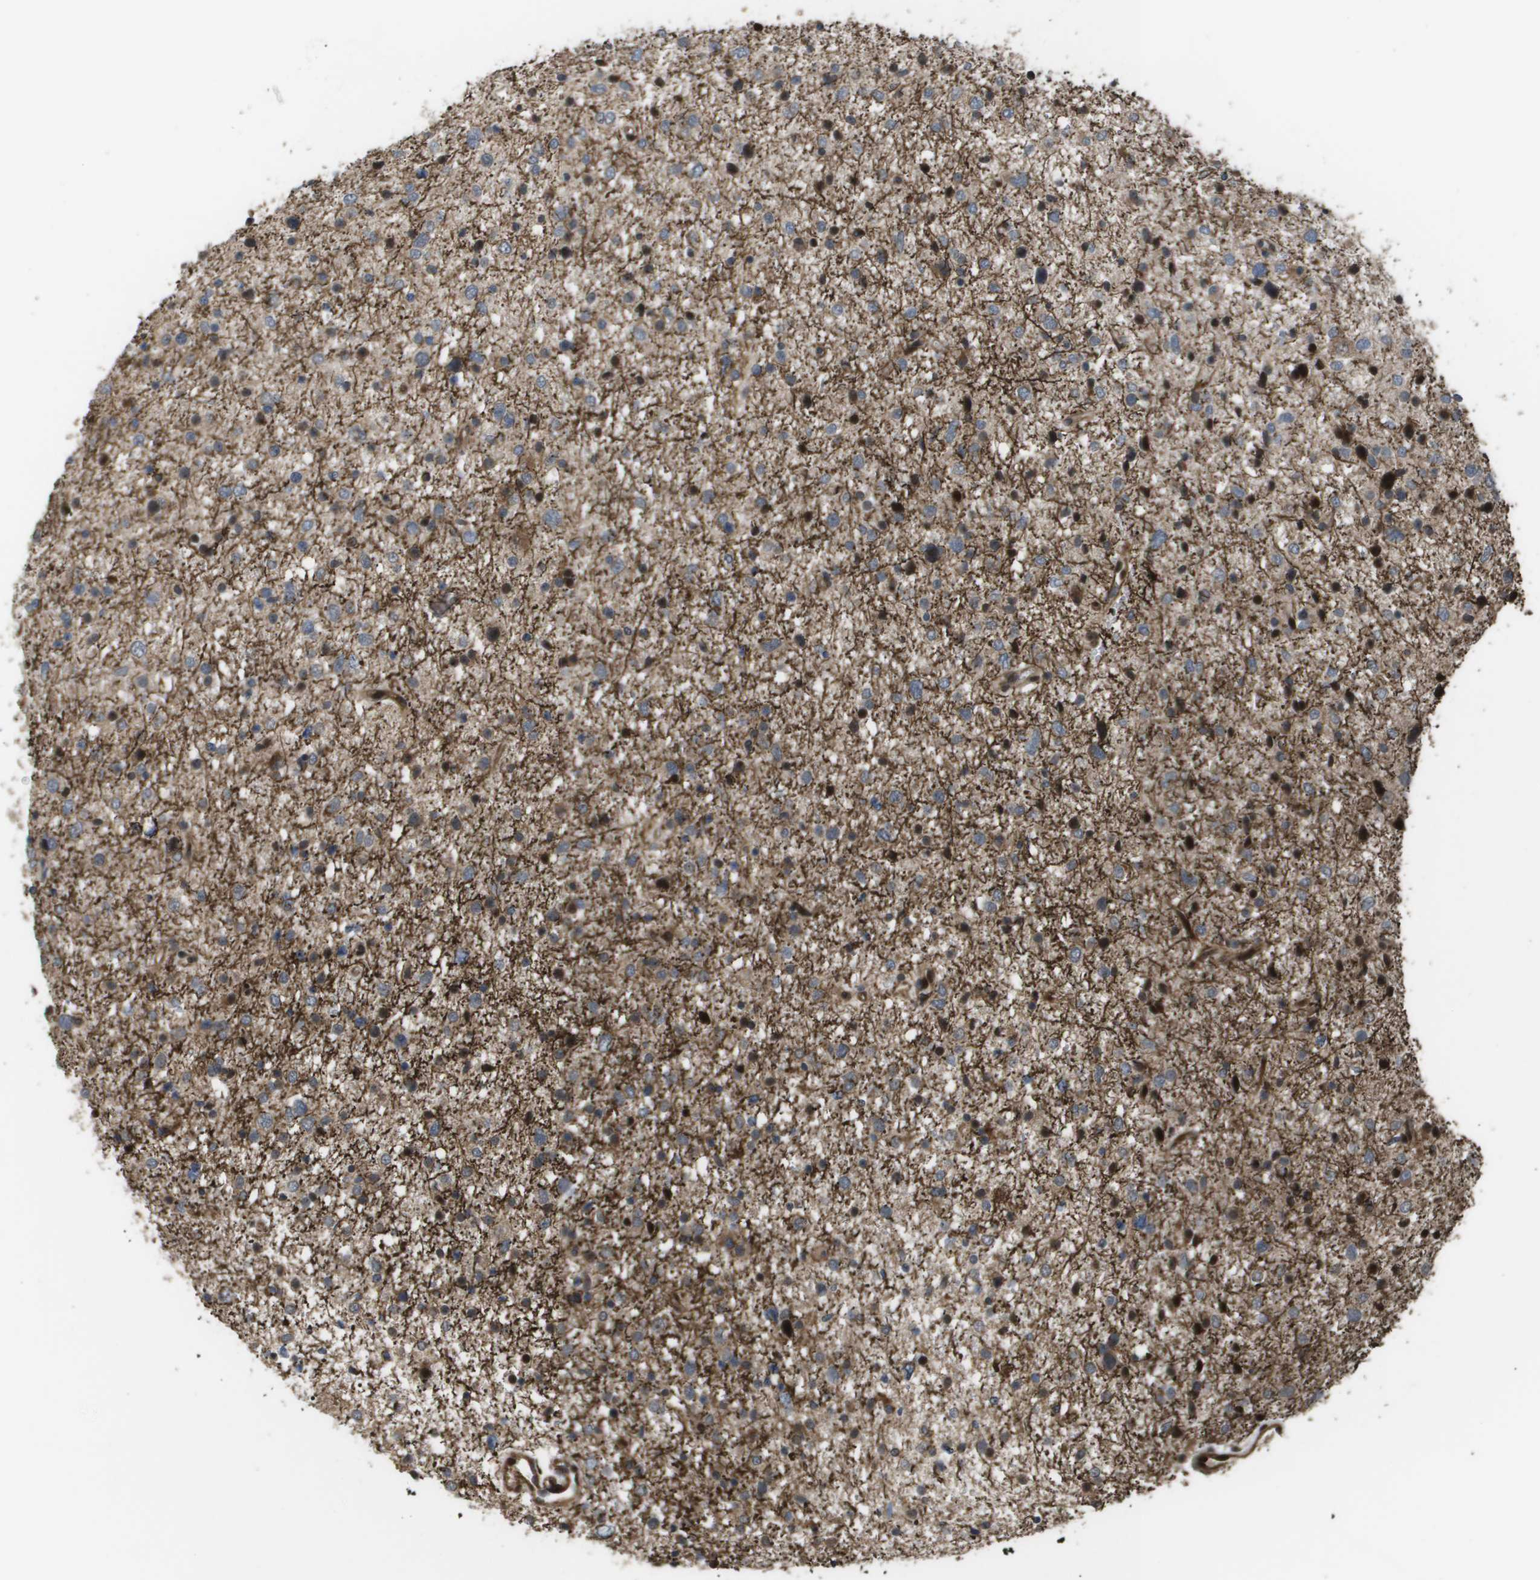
{"staining": {"intensity": "moderate", "quantity": ">75%", "location": "cytoplasmic/membranous,nuclear"}, "tissue": "glioma", "cell_type": "Tumor cells", "image_type": "cancer", "snomed": [{"axis": "morphology", "description": "Glioma, malignant, Low grade"}, {"axis": "topography", "description": "Brain"}], "caption": "Immunohistochemistry histopathology image of malignant glioma (low-grade) stained for a protein (brown), which demonstrates medium levels of moderate cytoplasmic/membranous and nuclear expression in approximately >75% of tumor cells.", "gene": "AXIN2", "patient": {"sex": "female", "age": 37}}